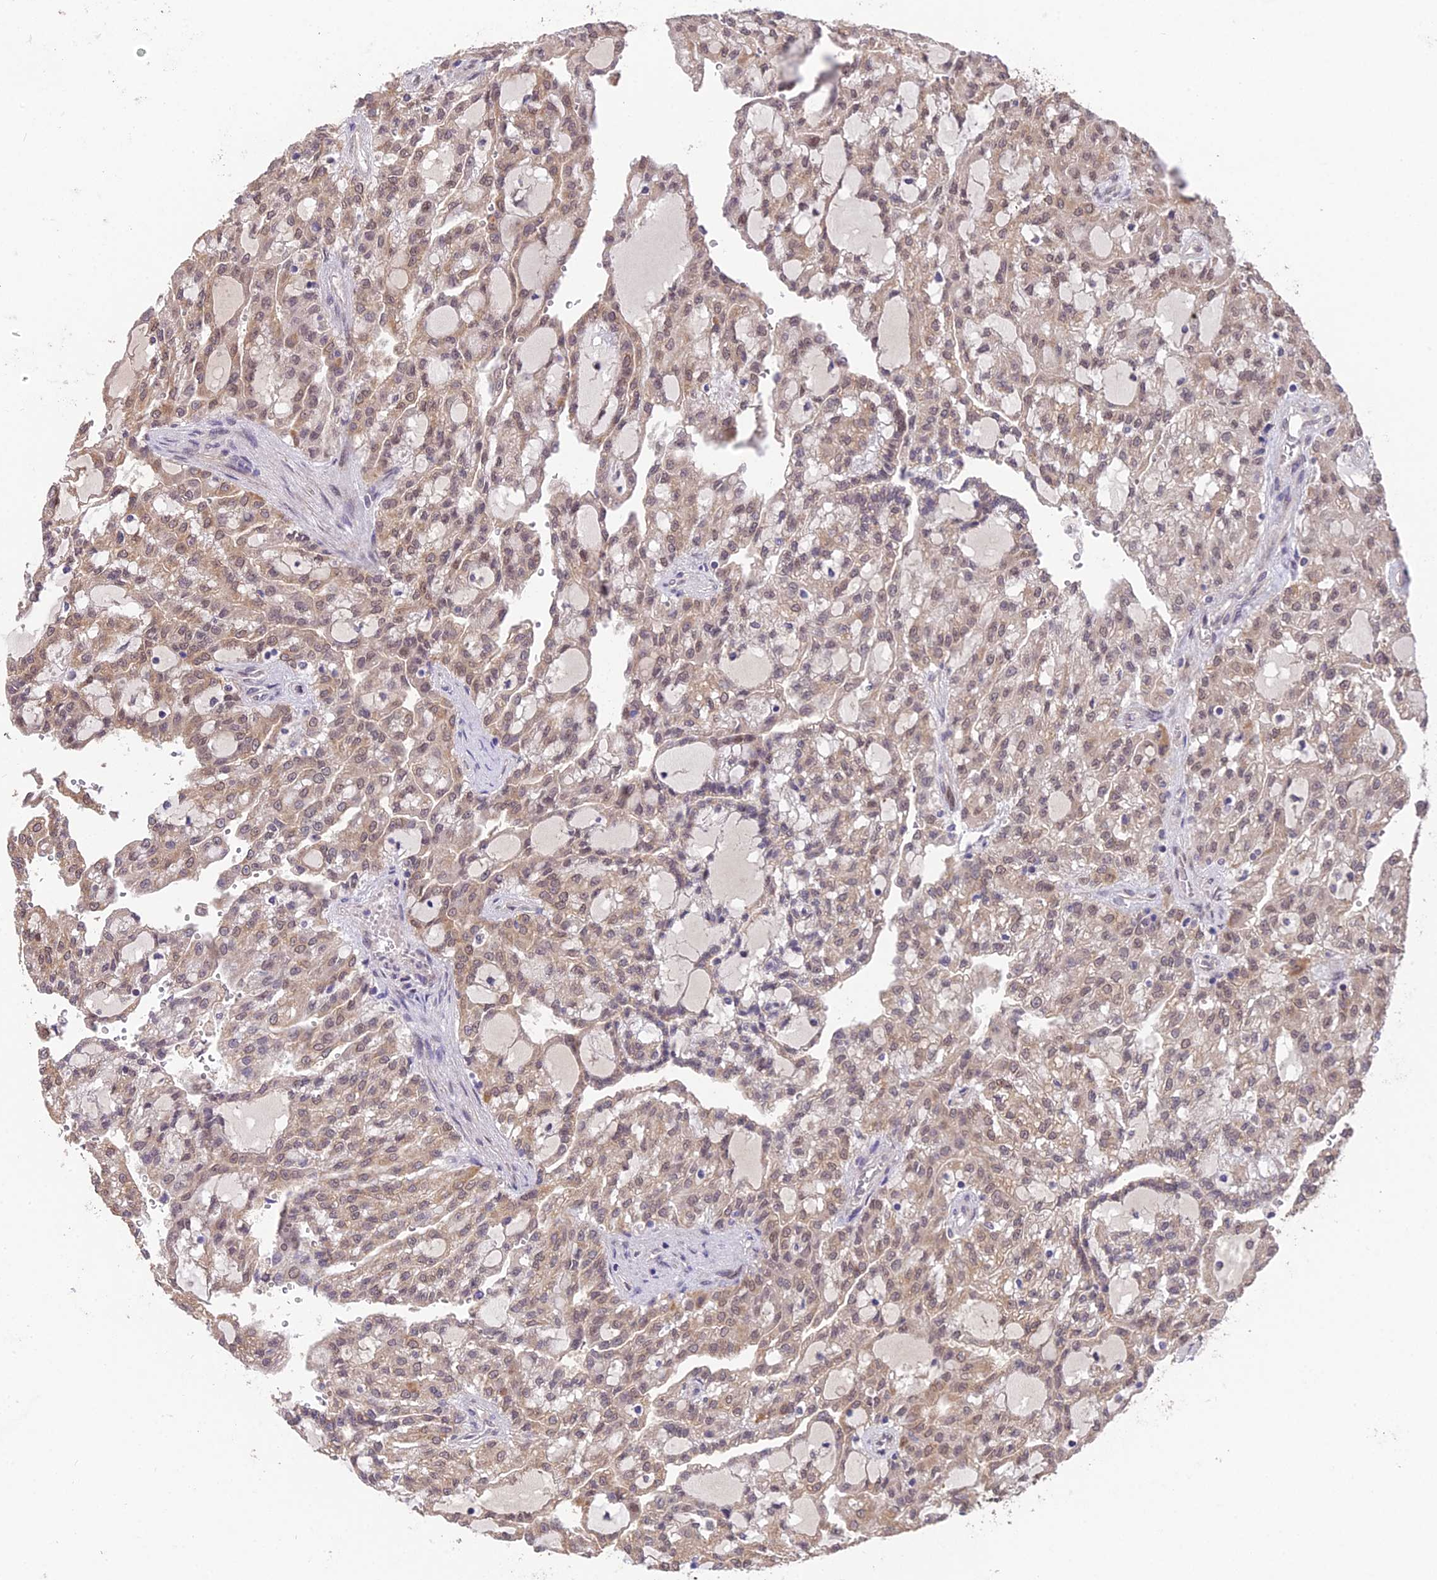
{"staining": {"intensity": "moderate", "quantity": ">75%", "location": "cytoplasmic/membranous,nuclear"}, "tissue": "renal cancer", "cell_type": "Tumor cells", "image_type": "cancer", "snomed": [{"axis": "morphology", "description": "Adenocarcinoma, NOS"}, {"axis": "topography", "description": "Kidney"}], "caption": "This is a histology image of immunohistochemistry staining of renal adenocarcinoma, which shows moderate expression in the cytoplasmic/membranous and nuclear of tumor cells.", "gene": "CYP2R1", "patient": {"sex": "male", "age": 63}}